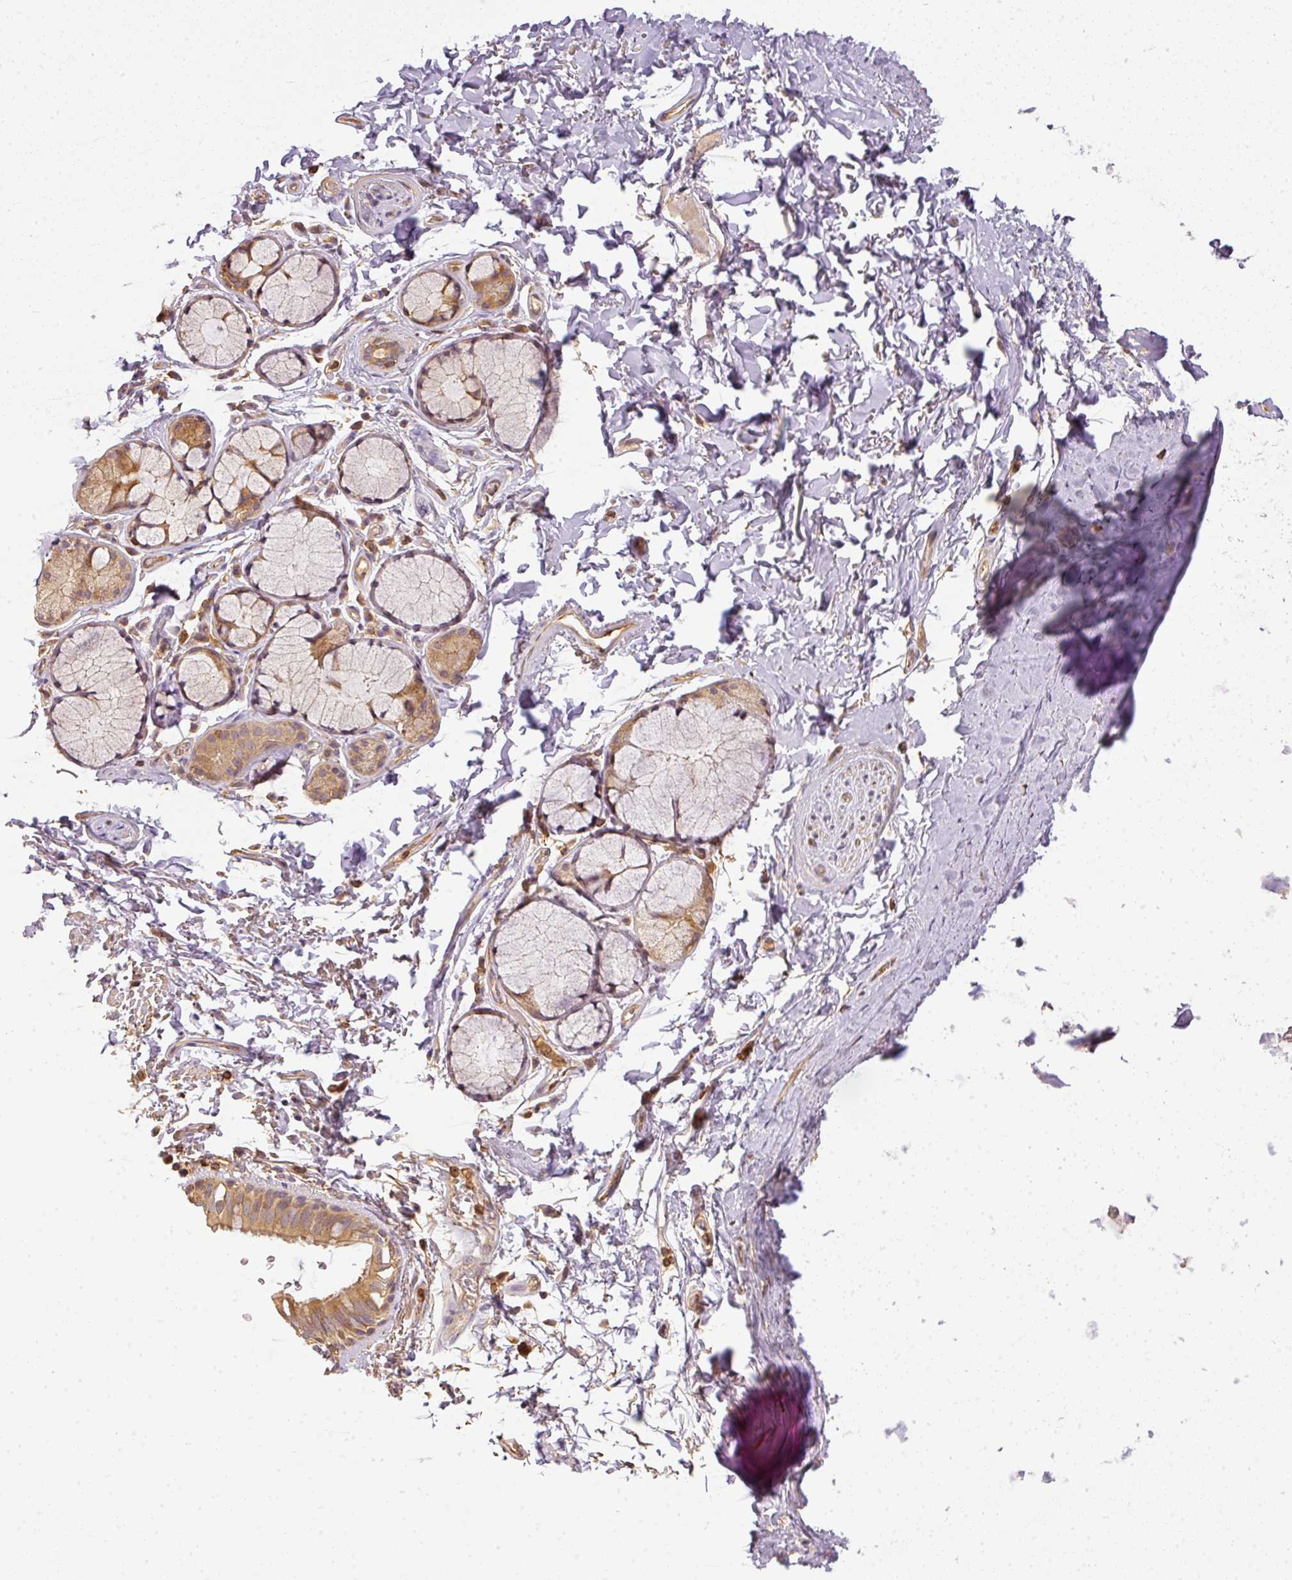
{"staining": {"intensity": "moderate", "quantity": ">75%", "location": "cytoplasmic/membranous"}, "tissue": "bronchus", "cell_type": "Respiratory epithelial cells", "image_type": "normal", "snomed": [{"axis": "morphology", "description": "Normal tissue, NOS"}, {"axis": "topography", "description": "Bronchus"}], "caption": "A micrograph of bronchus stained for a protein displays moderate cytoplasmic/membranous brown staining in respiratory epithelial cells. The protein is stained brown, and the nuclei are stained in blue (DAB IHC with brightfield microscopy, high magnification).", "gene": "TCL1B", "patient": {"sex": "male", "age": 70}}